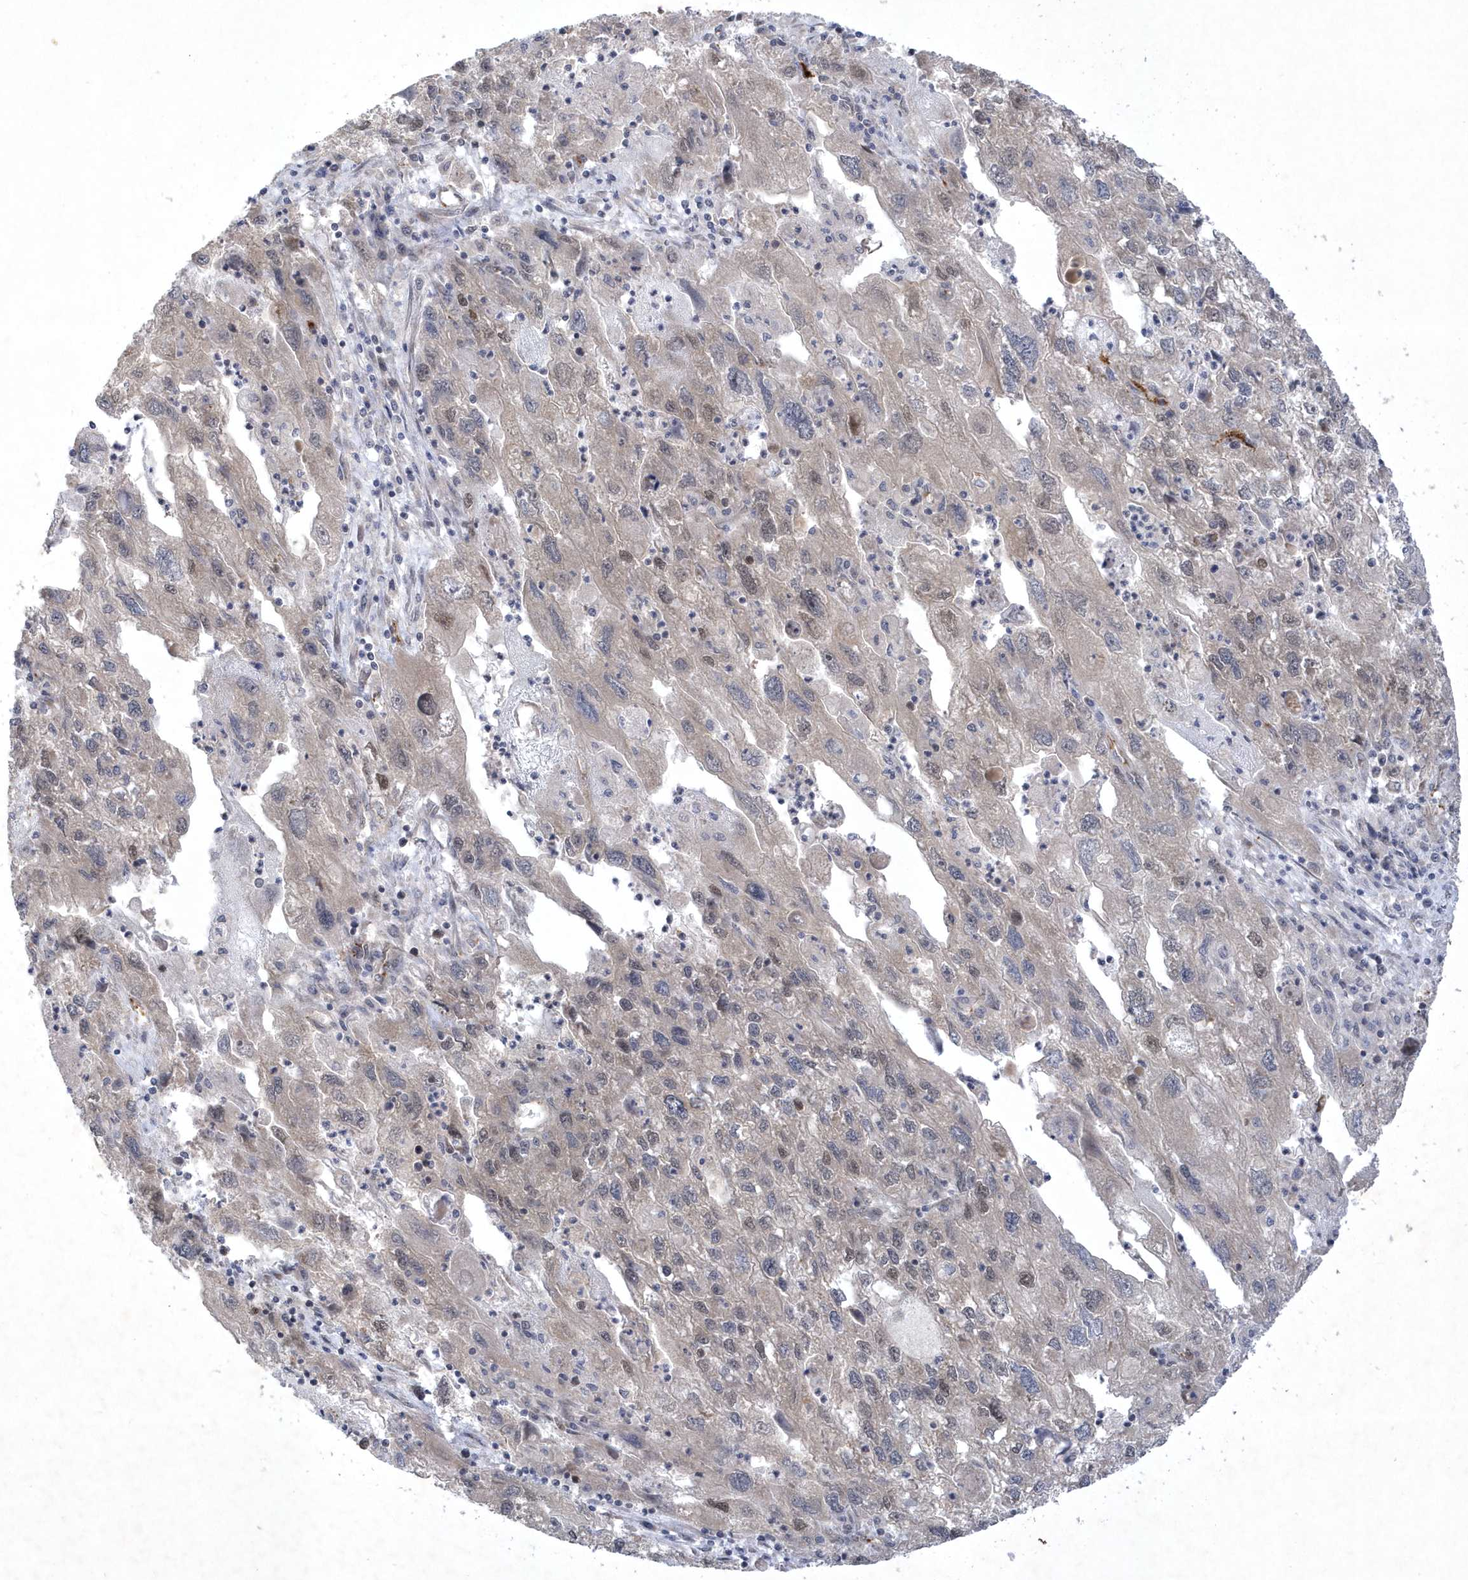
{"staining": {"intensity": "moderate", "quantity": "<25%", "location": "nuclear"}, "tissue": "endometrial cancer", "cell_type": "Tumor cells", "image_type": "cancer", "snomed": [{"axis": "morphology", "description": "Adenocarcinoma, NOS"}, {"axis": "topography", "description": "Endometrium"}], "caption": "DAB (3,3'-diaminobenzidine) immunohistochemical staining of human adenocarcinoma (endometrial) reveals moderate nuclear protein staining in about <25% of tumor cells. (brown staining indicates protein expression, while blue staining denotes nuclei).", "gene": "NAF1", "patient": {"sex": "female", "age": 49}}